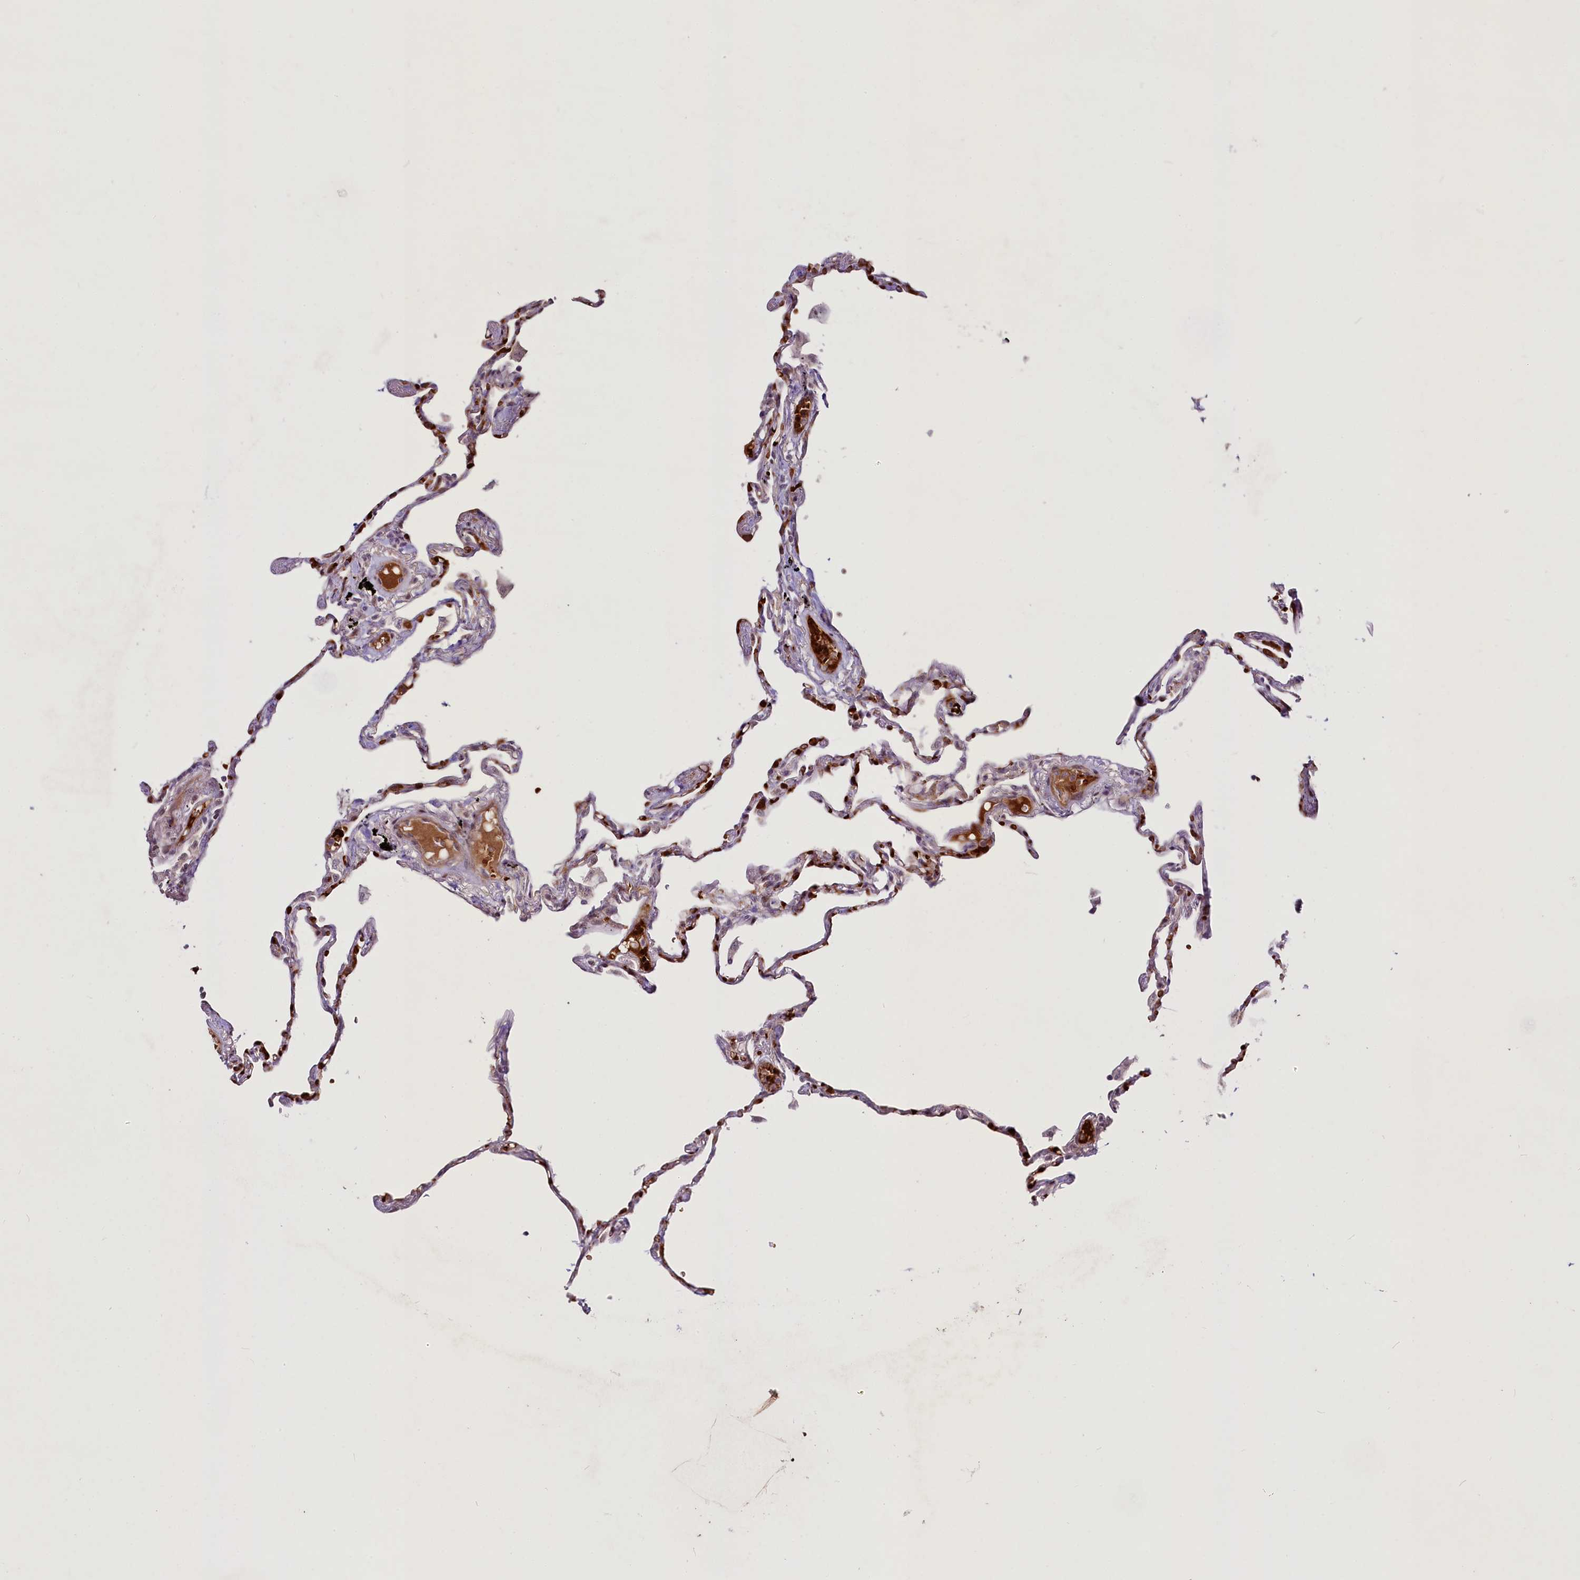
{"staining": {"intensity": "moderate", "quantity": "<25%", "location": "cytoplasmic/membranous,nuclear"}, "tissue": "lung", "cell_type": "Alveolar cells", "image_type": "normal", "snomed": [{"axis": "morphology", "description": "Normal tissue, NOS"}, {"axis": "topography", "description": "Lung"}], "caption": "Immunohistochemistry of normal lung reveals low levels of moderate cytoplasmic/membranous,nuclear expression in approximately <25% of alveolar cells. The staining is performed using DAB (3,3'-diaminobenzidine) brown chromogen to label protein expression. The nuclei are counter-stained blue using hematoxylin.", "gene": "SUSD3", "patient": {"sex": "female", "age": 67}}